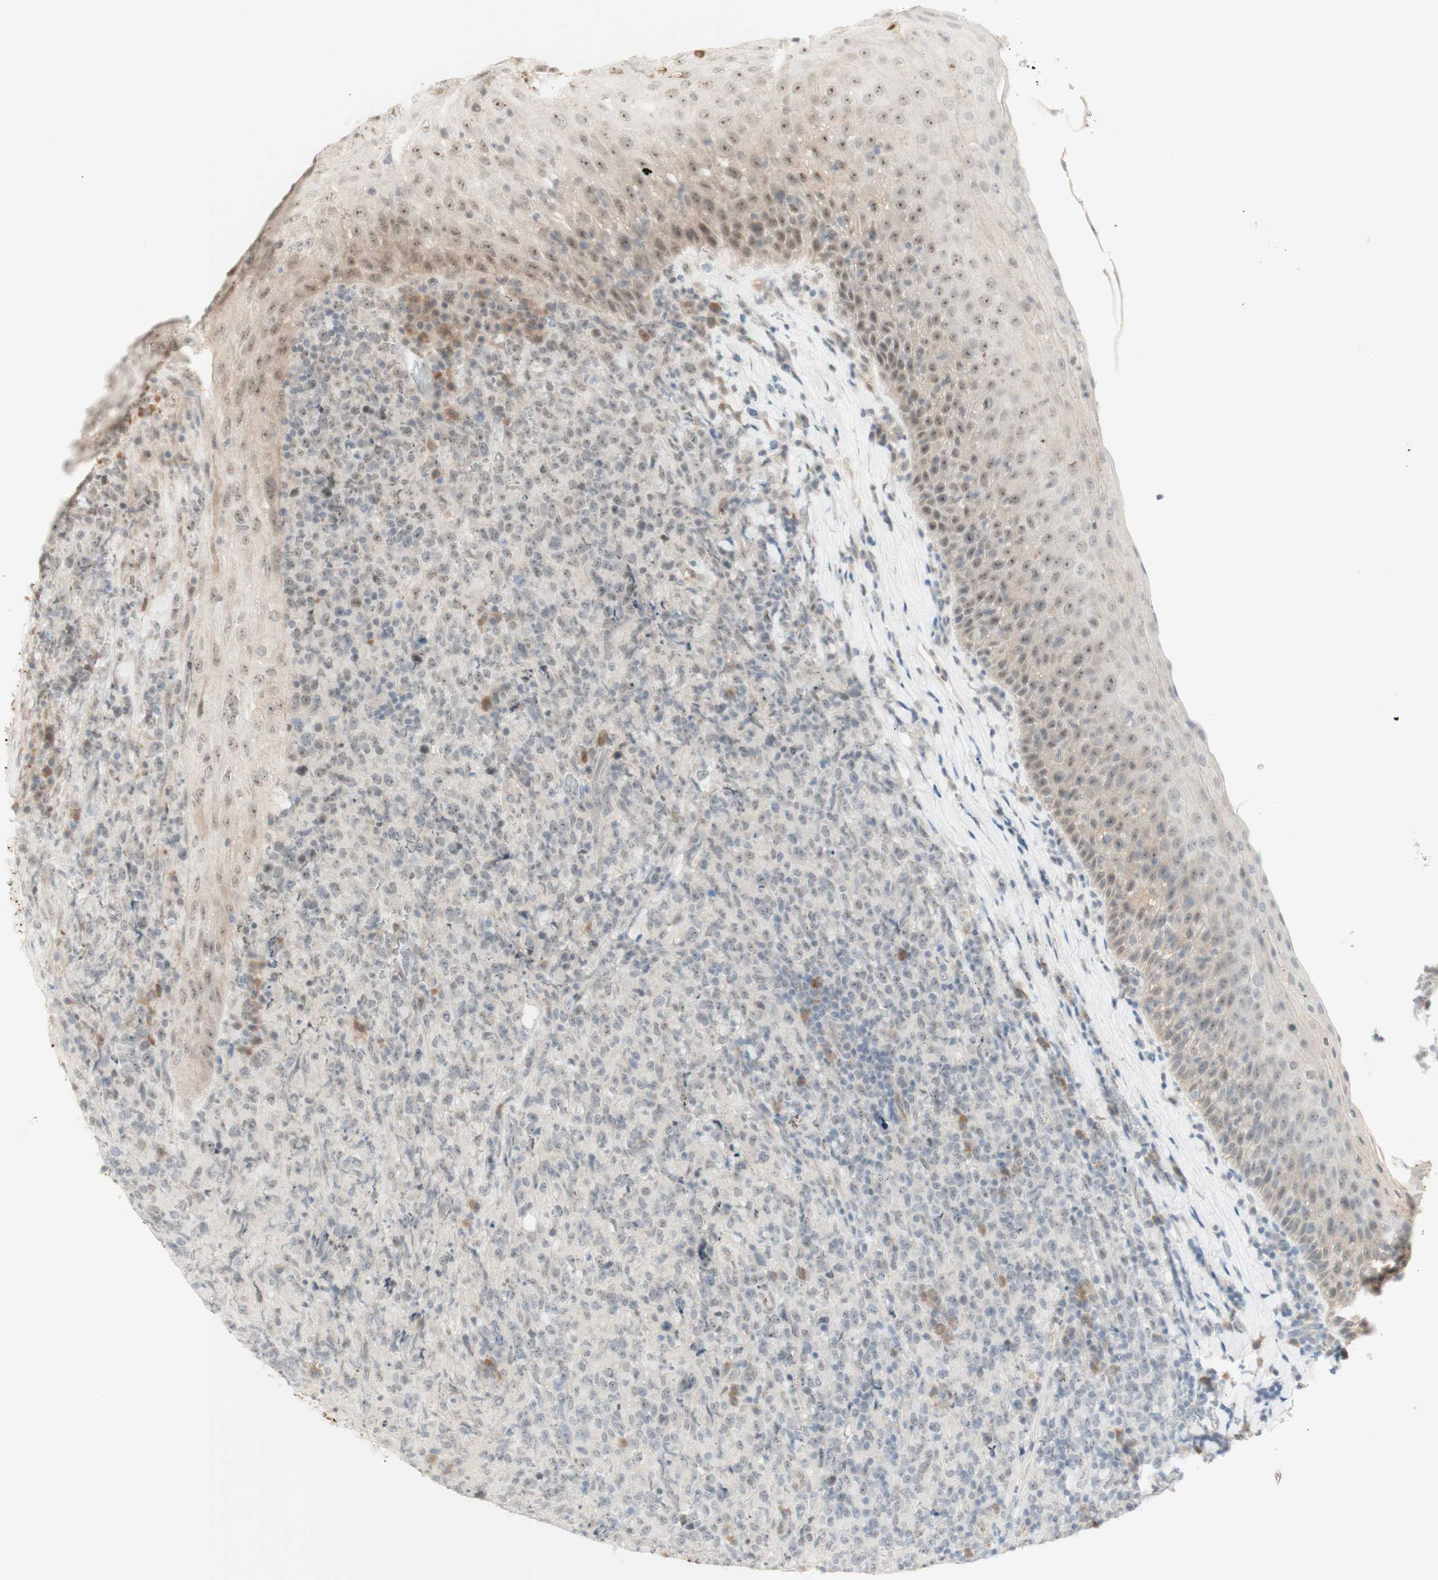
{"staining": {"intensity": "negative", "quantity": "none", "location": "none"}, "tissue": "lymphoma", "cell_type": "Tumor cells", "image_type": "cancer", "snomed": [{"axis": "morphology", "description": "Malignant lymphoma, non-Hodgkin's type, High grade"}, {"axis": "topography", "description": "Tonsil"}], "caption": "DAB immunohistochemical staining of human high-grade malignant lymphoma, non-Hodgkin's type demonstrates no significant staining in tumor cells.", "gene": "PLCD4", "patient": {"sex": "female", "age": 36}}